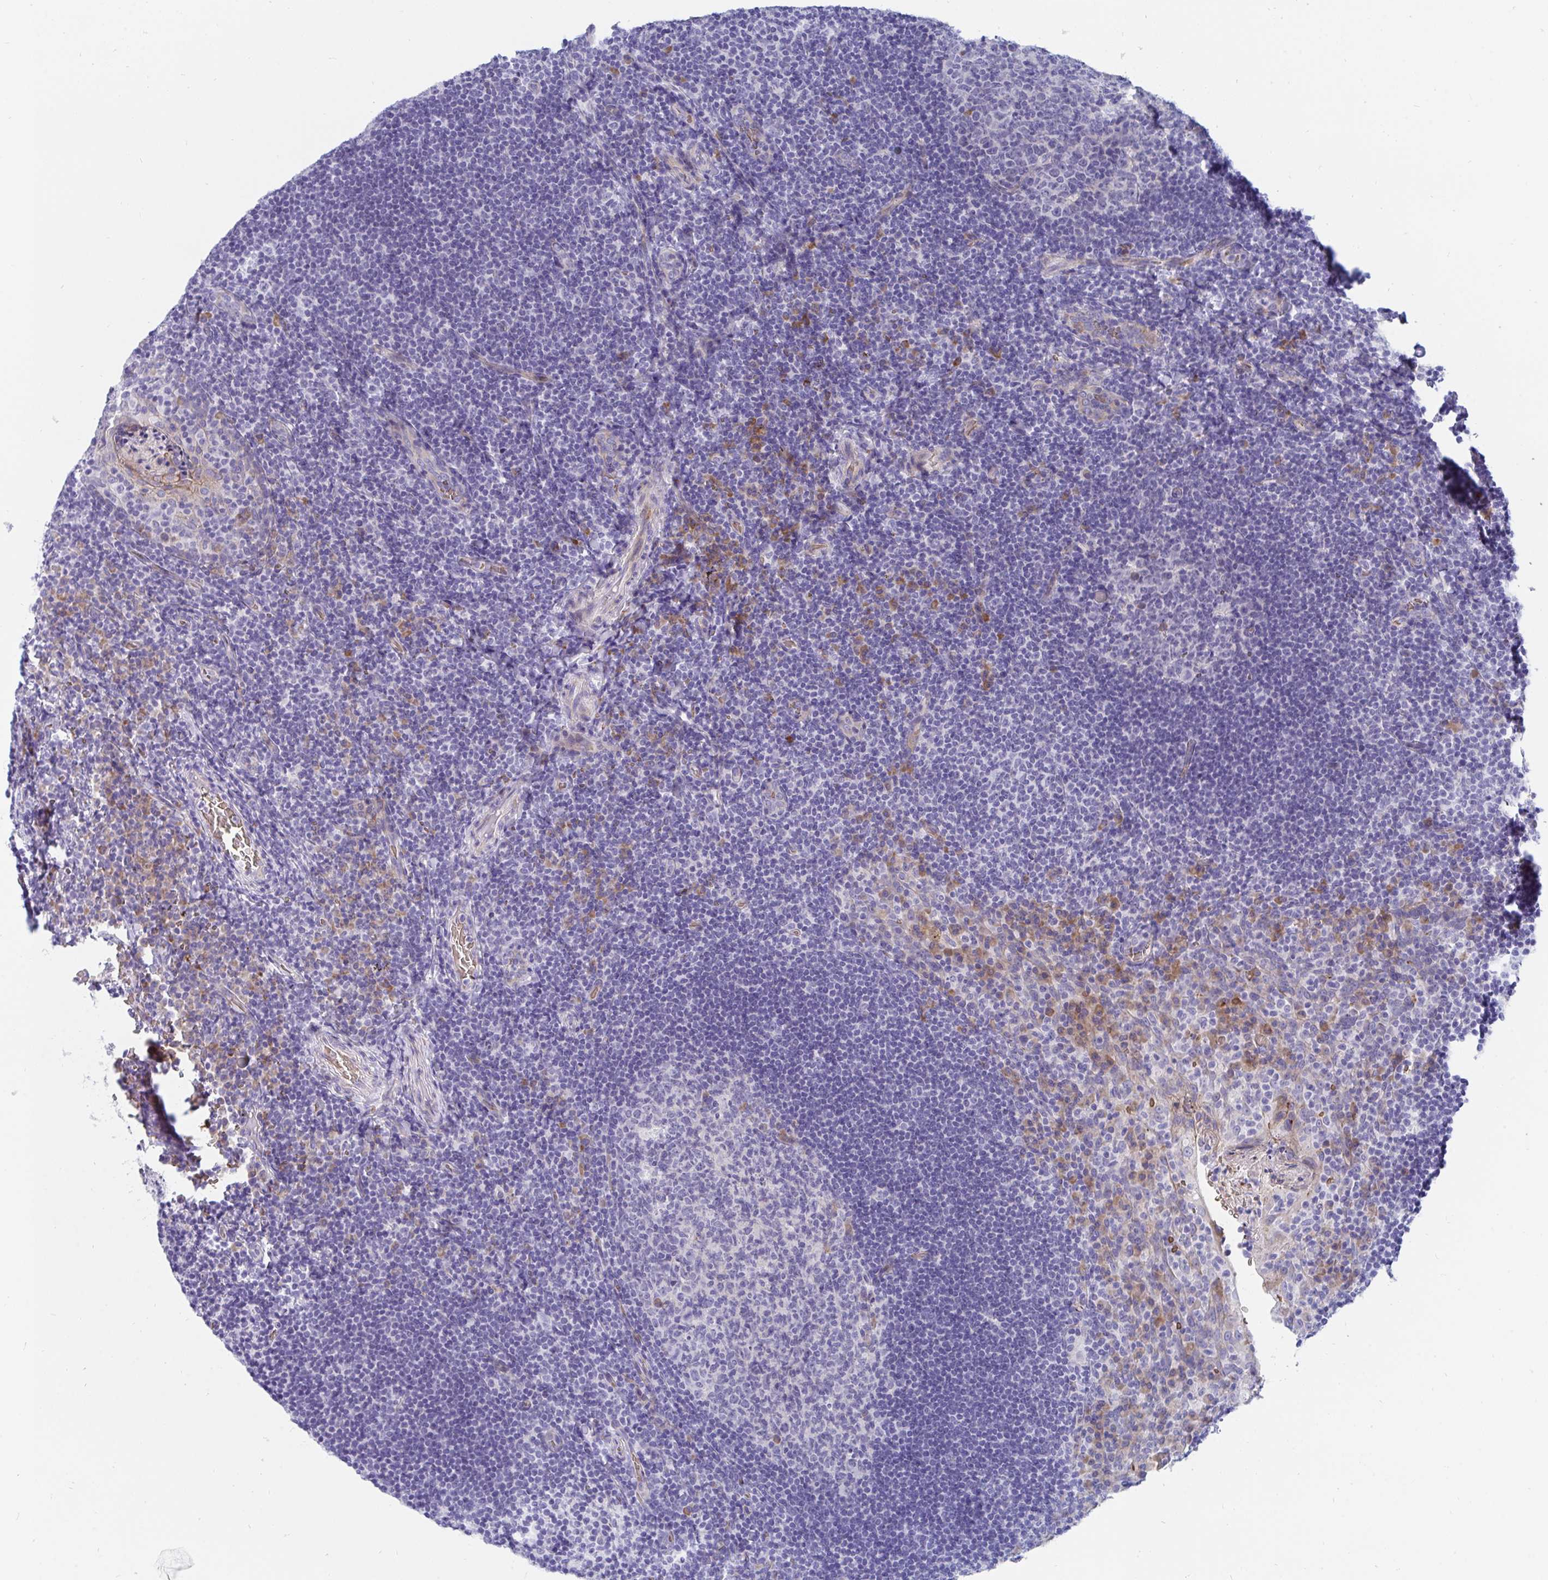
{"staining": {"intensity": "negative", "quantity": "none", "location": "none"}, "tissue": "tonsil", "cell_type": "Germinal center cells", "image_type": "normal", "snomed": [{"axis": "morphology", "description": "Normal tissue, NOS"}, {"axis": "topography", "description": "Tonsil"}], "caption": "This is a photomicrograph of immunohistochemistry (IHC) staining of normal tonsil, which shows no staining in germinal center cells.", "gene": "MROH2B", "patient": {"sex": "male", "age": 17}}